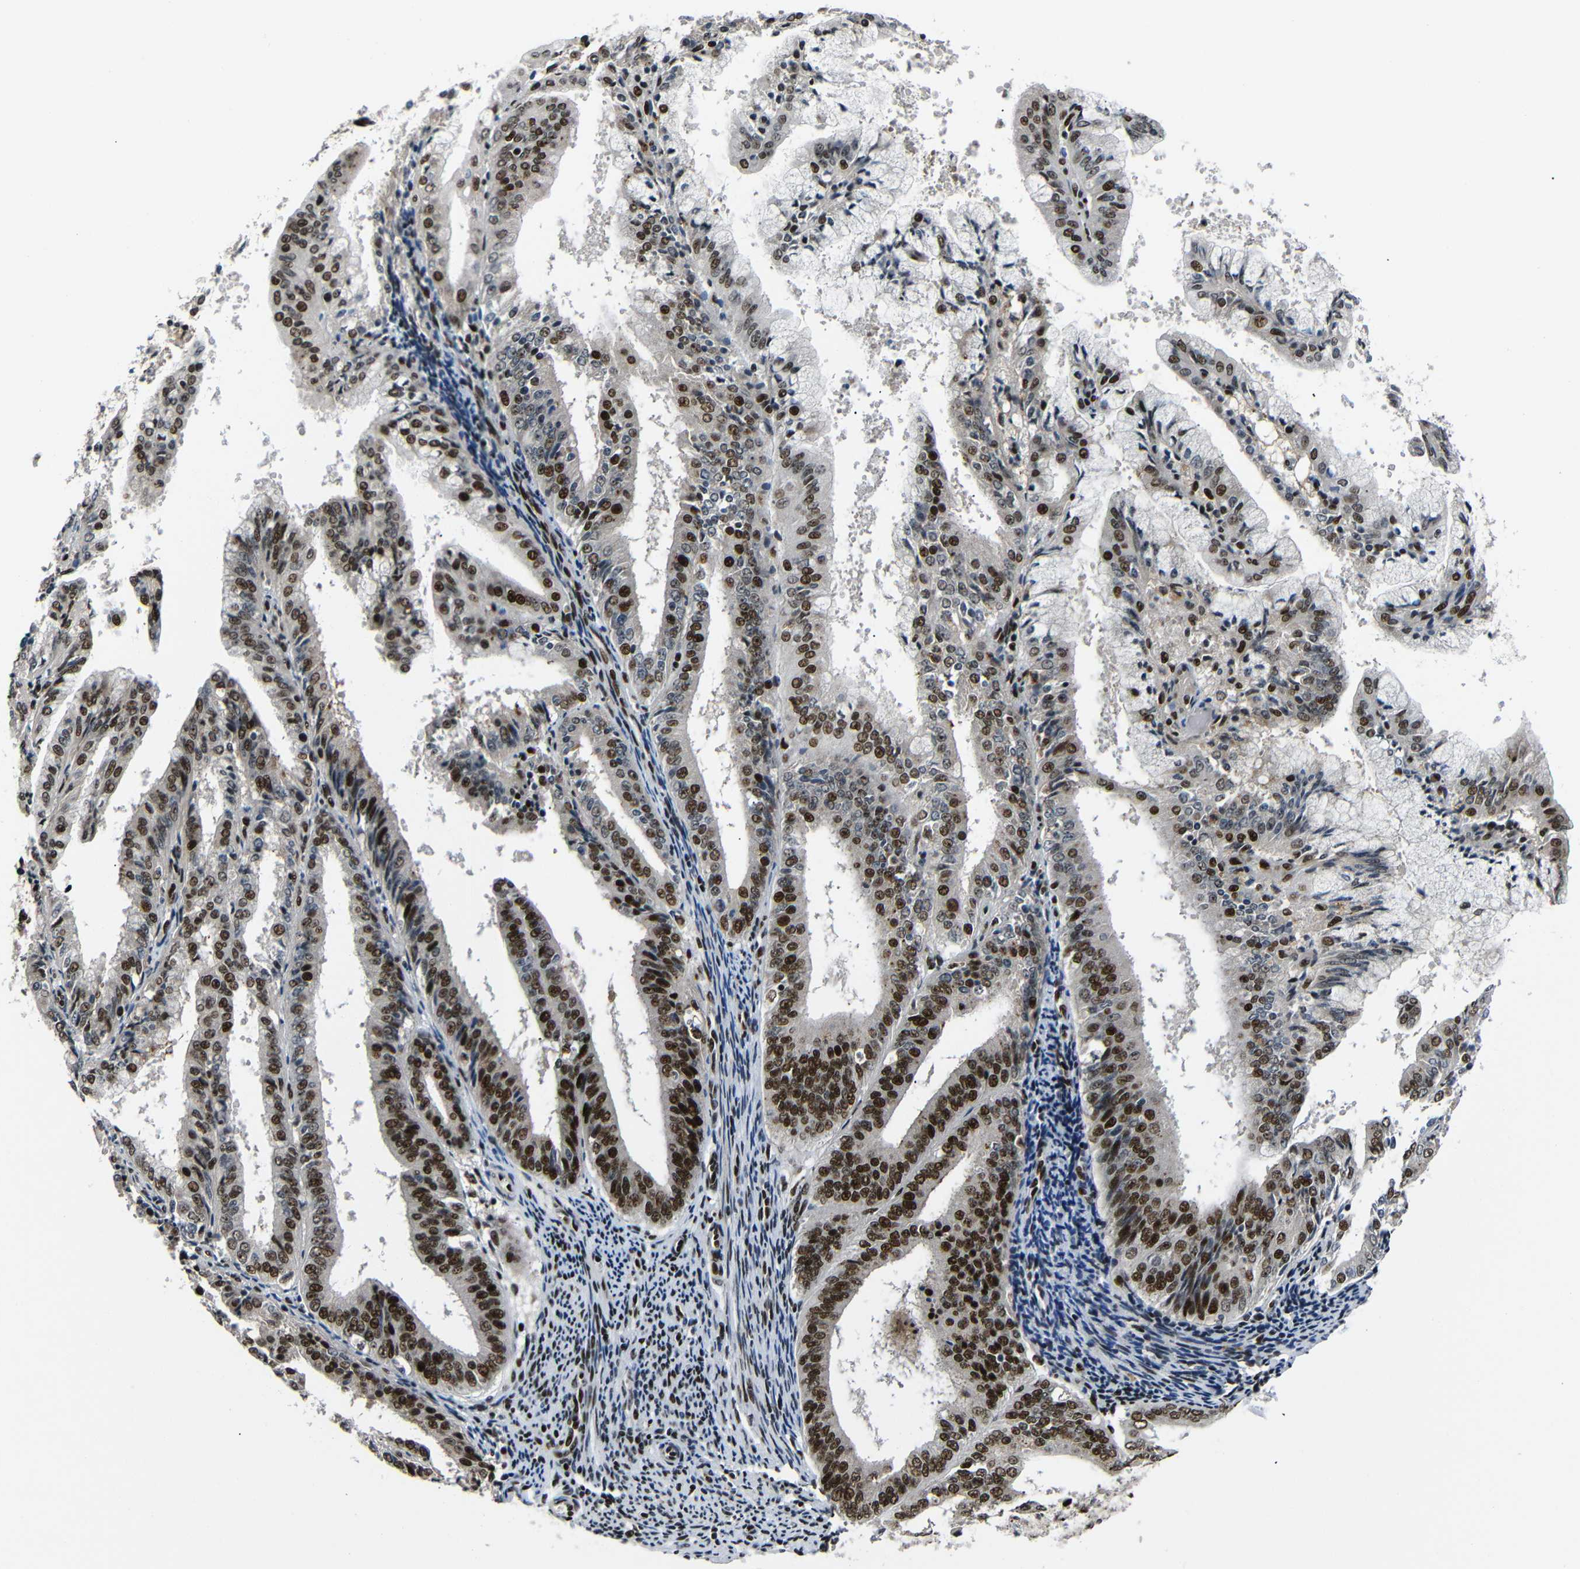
{"staining": {"intensity": "strong", "quantity": ">75%", "location": "nuclear"}, "tissue": "endometrial cancer", "cell_type": "Tumor cells", "image_type": "cancer", "snomed": [{"axis": "morphology", "description": "Adenocarcinoma, NOS"}, {"axis": "topography", "description": "Endometrium"}], "caption": "Immunohistochemistry (DAB (3,3'-diaminobenzidine)) staining of endometrial cancer (adenocarcinoma) reveals strong nuclear protein staining in approximately >75% of tumor cells.", "gene": "SETDB2", "patient": {"sex": "female", "age": 63}}